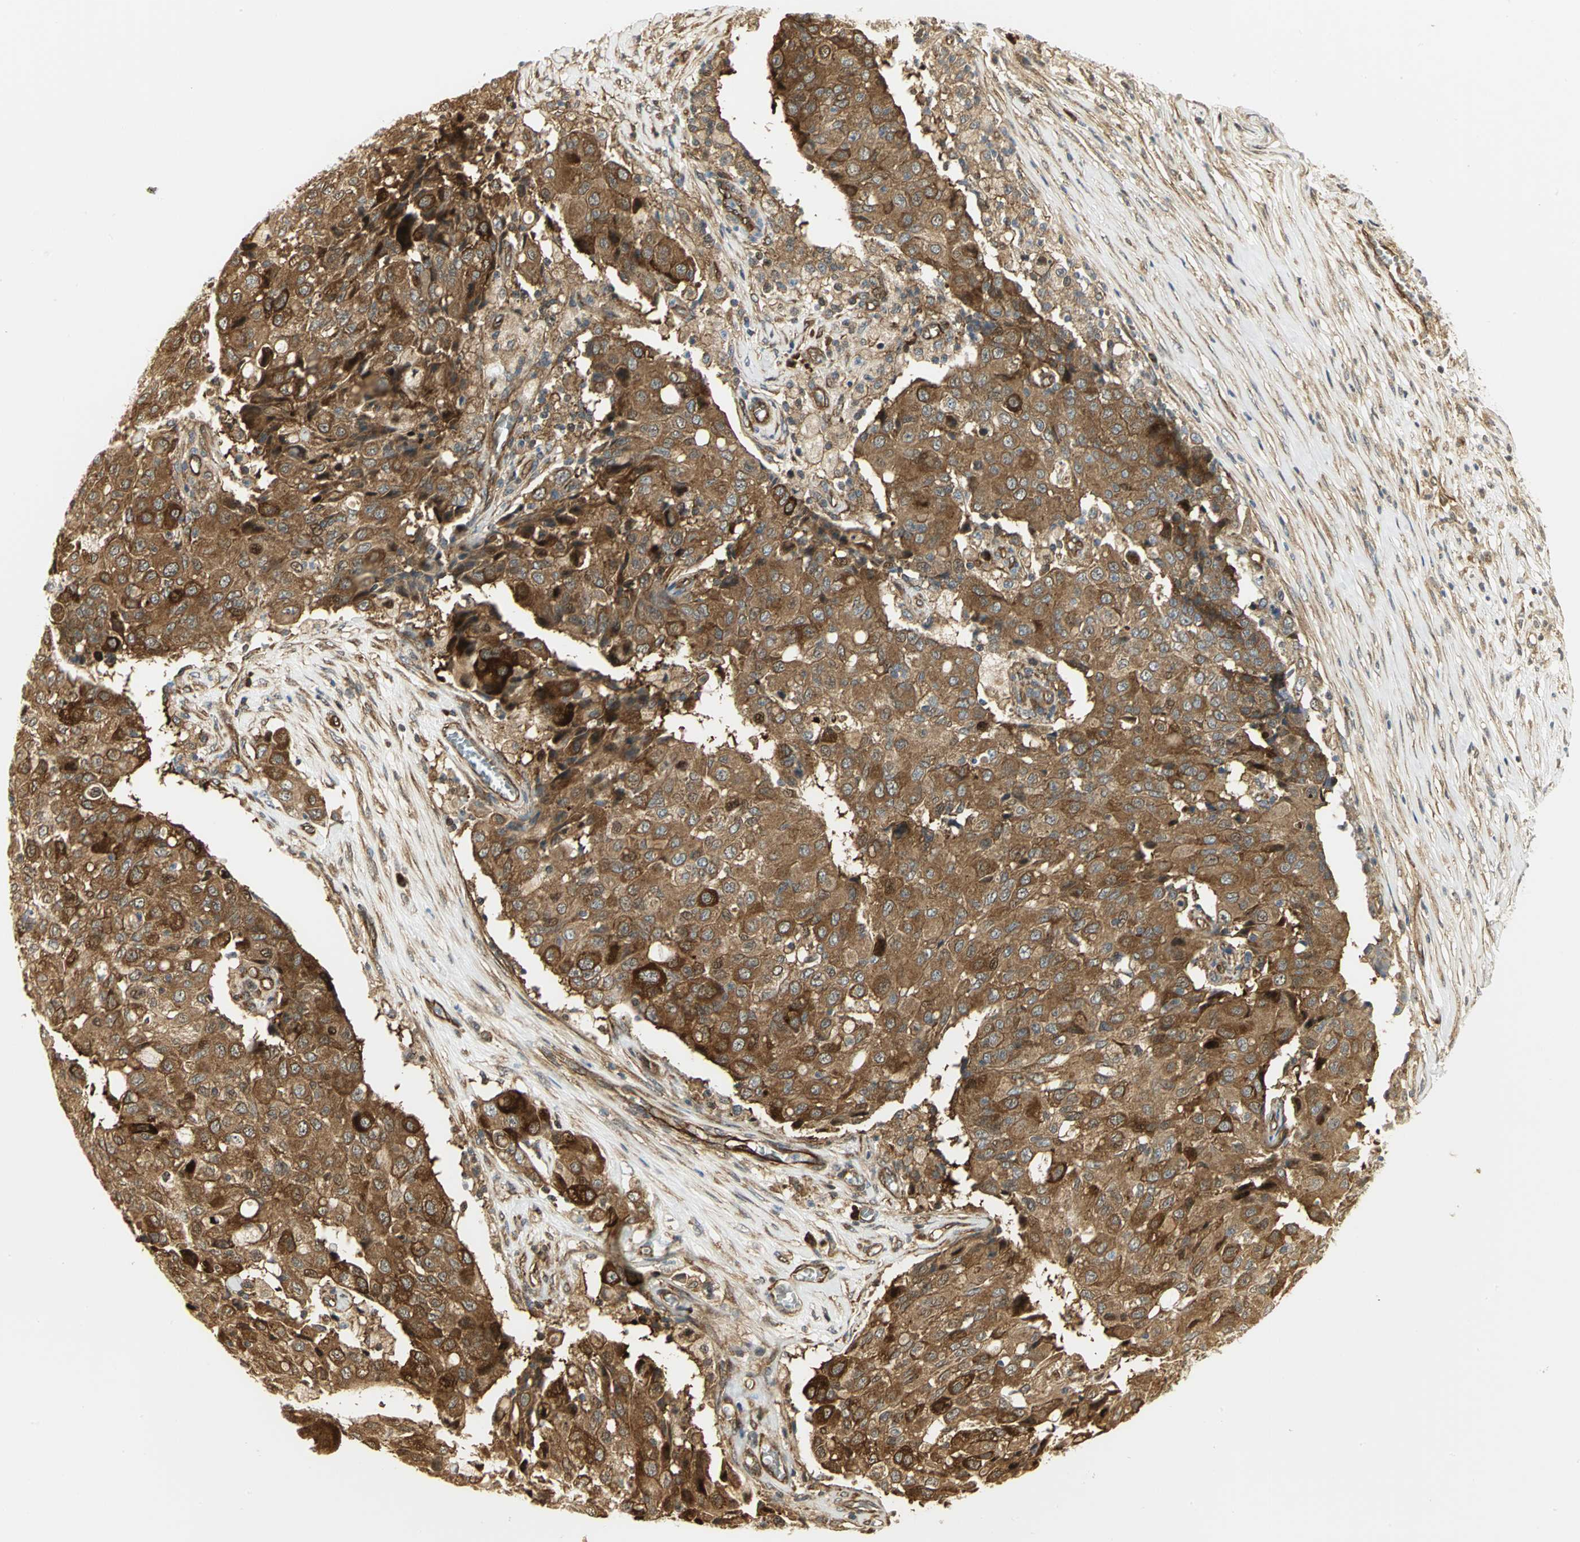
{"staining": {"intensity": "strong", "quantity": ">75%", "location": "cytoplasmic/membranous"}, "tissue": "ovarian cancer", "cell_type": "Tumor cells", "image_type": "cancer", "snomed": [{"axis": "morphology", "description": "Carcinoma, endometroid"}, {"axis": "topography", "description": "Ovary"}], "caption": "Immunohistochemistry (IHC) staining of endometroid carcinoma (ovarian), which demonstrates high levels of strong cytoplasmic/membranous positivity in approximately >75% of tumor cells indicating strong cytoplasmic/membranous protein staining. The staining was performed using DAB (brown) for protein detection and nuclei were counterstained in hematoxylin (blue).", "gene": "EEA1", "patient": {"sex": "female", "age": 42}}